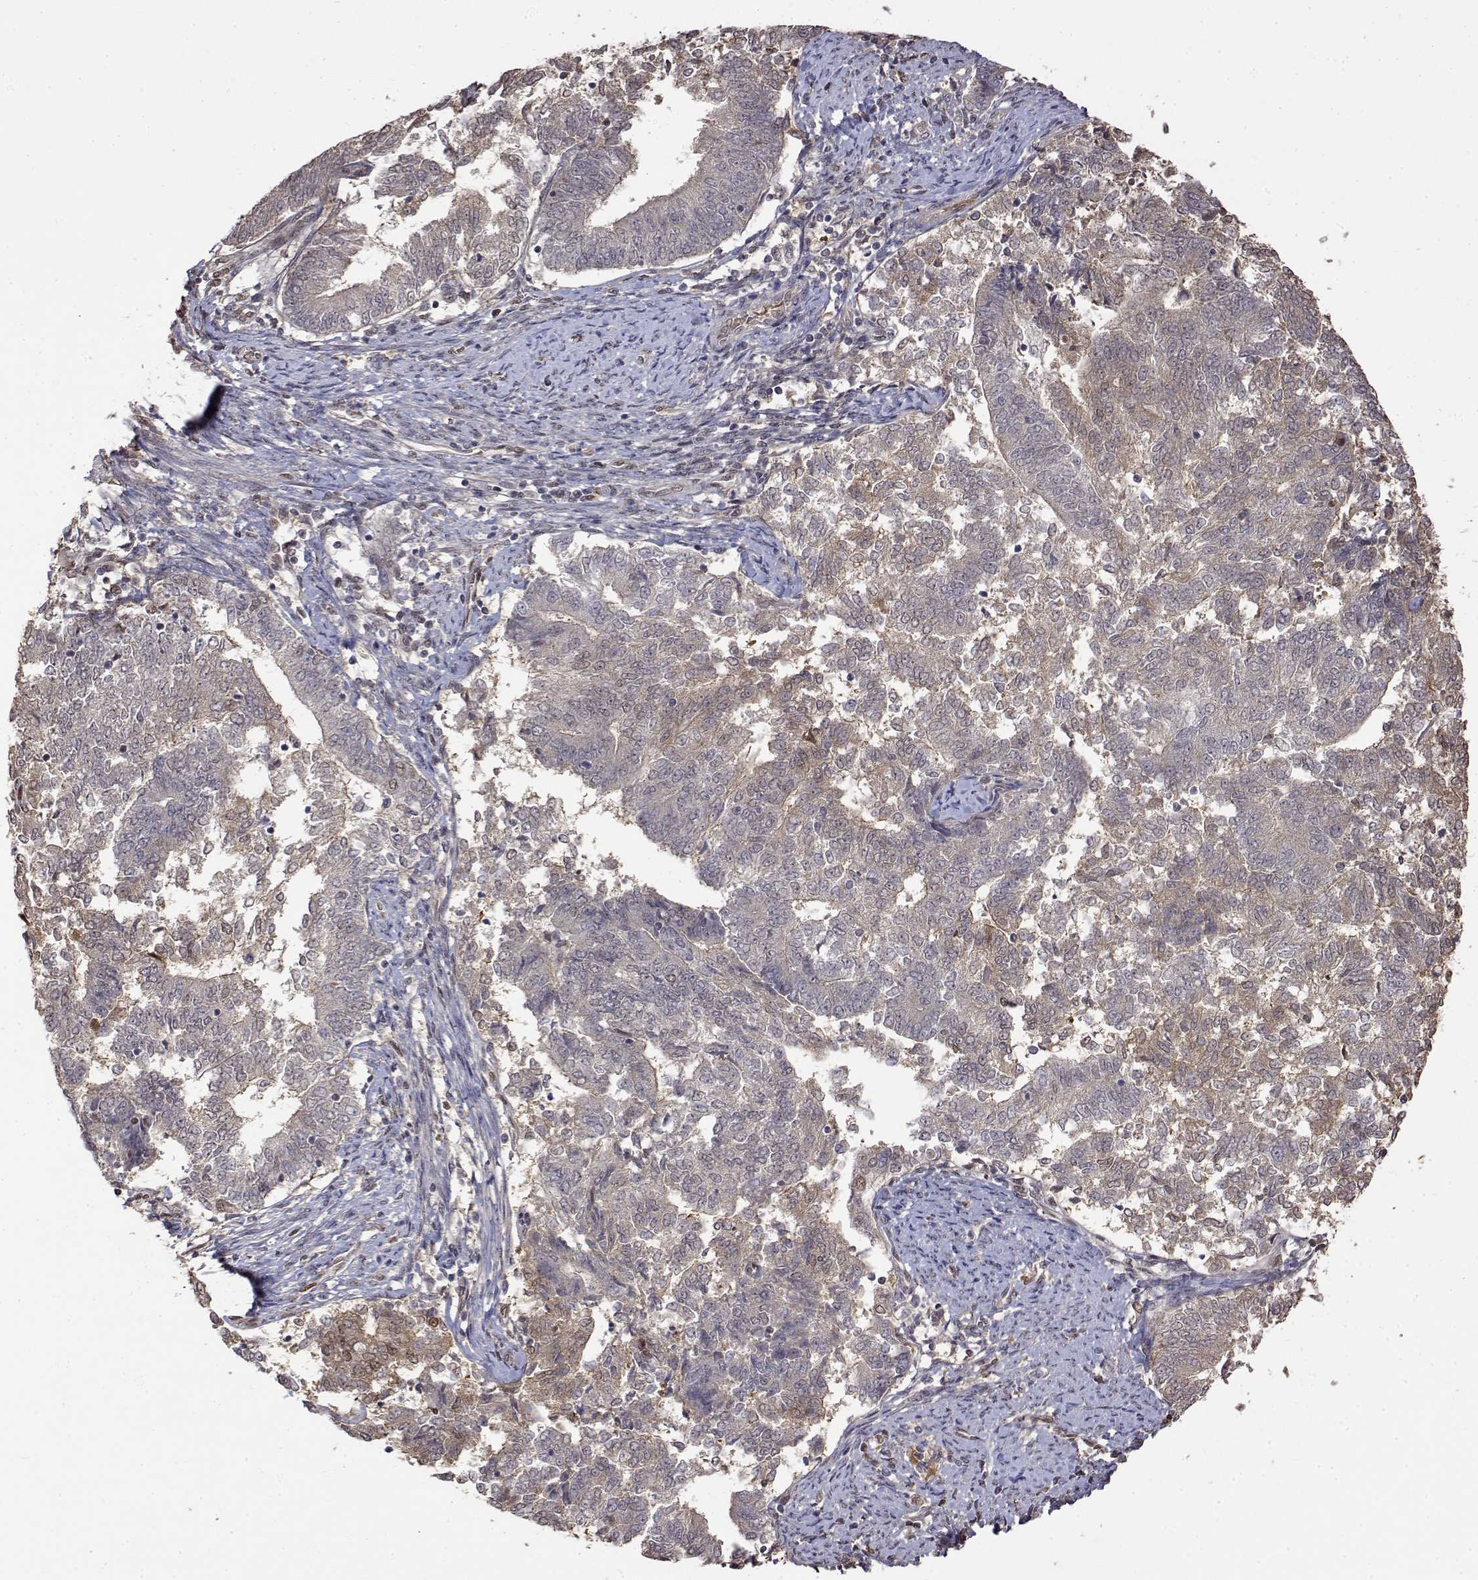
{"staining": {"intensity": "weak", "quantity": "<25%", "location": "nuclear"}, "tissue": "endometrial cancer", "cell_type": "Tumor cells", "image_type": "cancer", "snomed": [{"axis": "morphology", "description": "Adenocarcinoma, NOS"}, {"axis": "topography", "description": "Endometrium"}], "caption": "Immunohistochemical staining of human endometrial cancer (adenocarcinoma) demonstrates no significant expression in tumor cells. (Stains: DAB (3,3'-diaminobenzidine) immunohistochemistry (IHC) with hematoxylin counter stain, Microscopy: brightfield microscopy at high magnification).", "gene": "TPI1", "patient": {"sex": "female", "age": 65}}